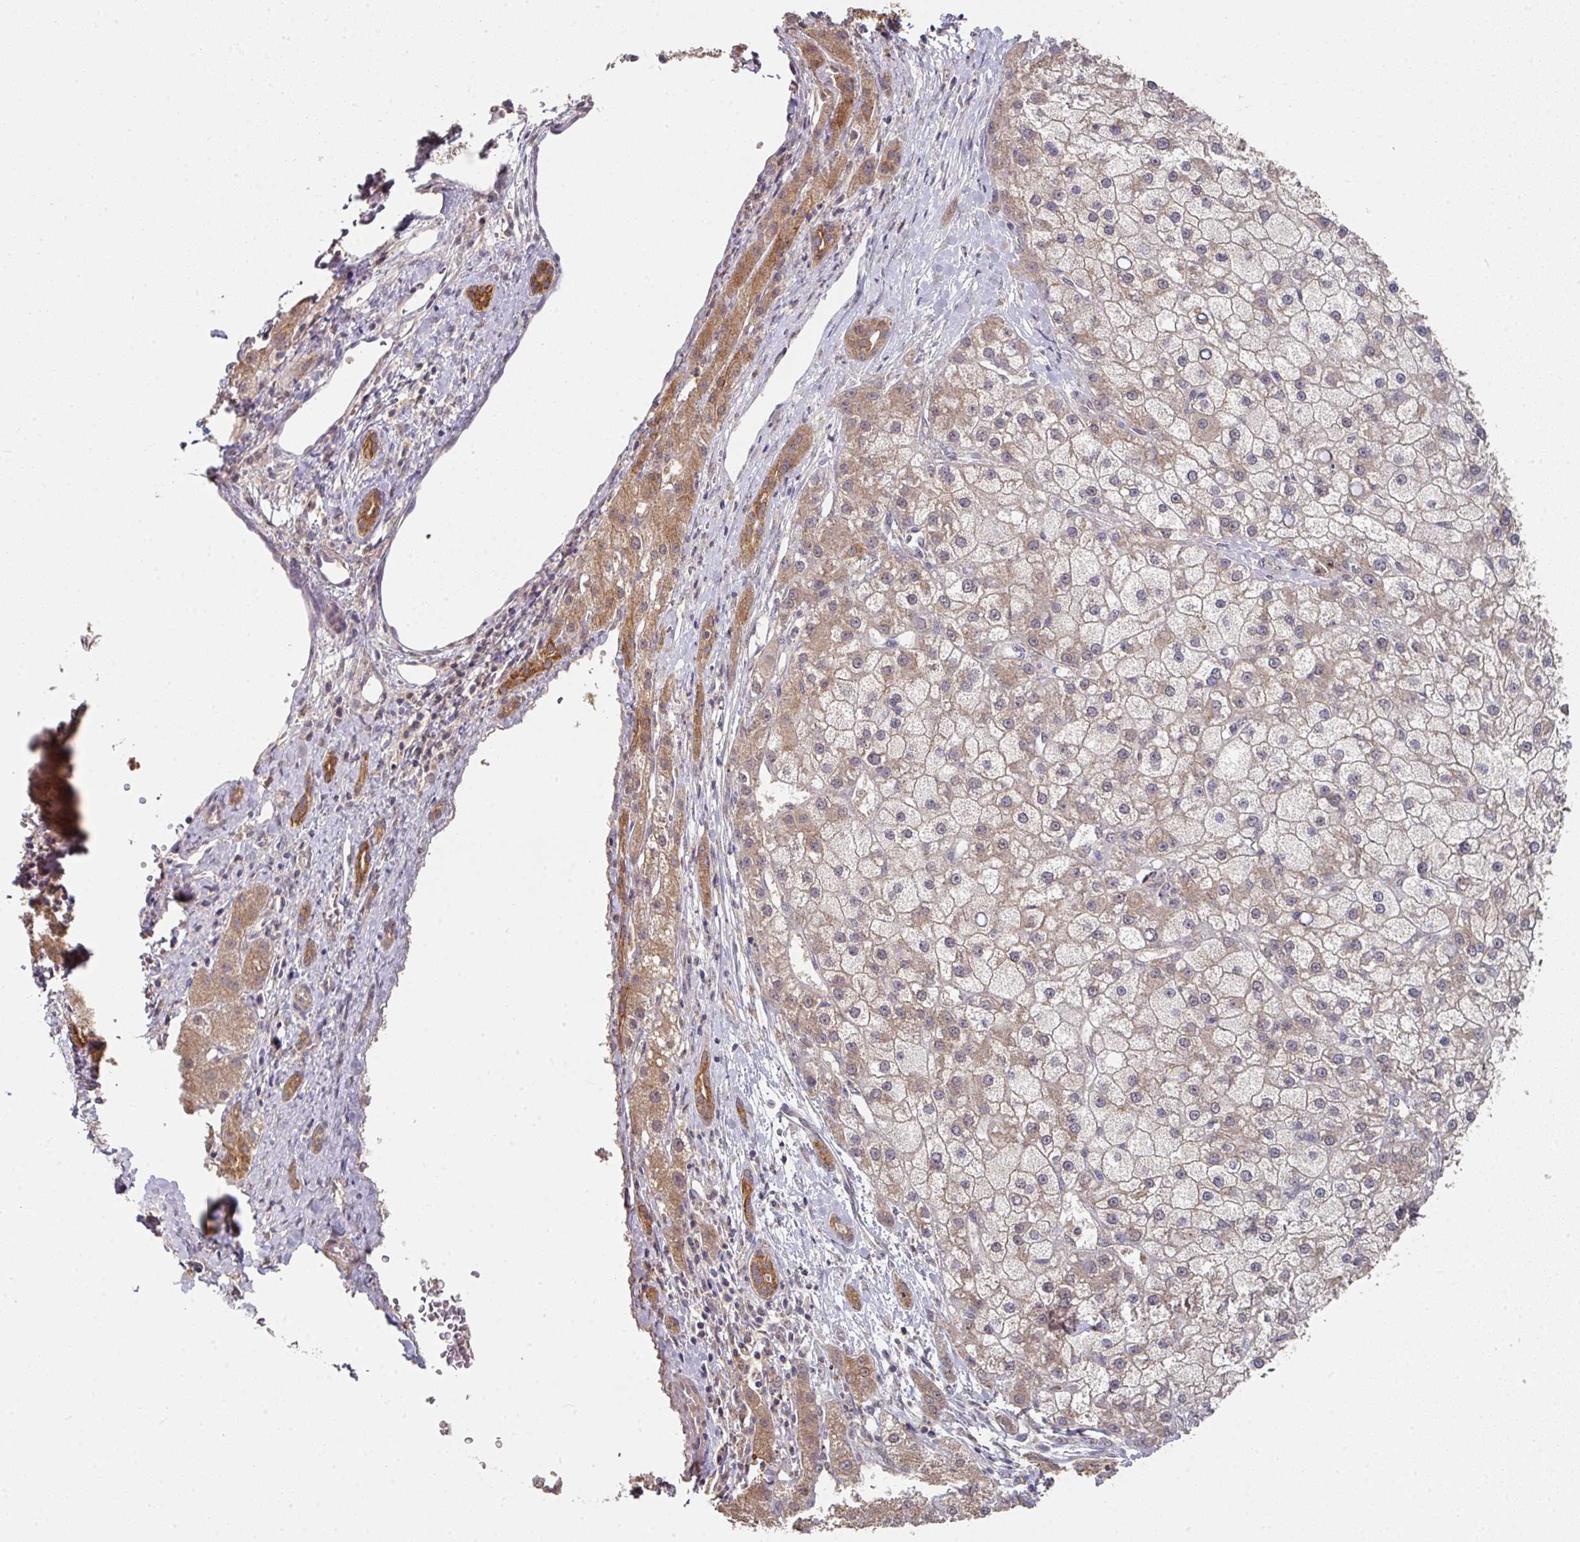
{"staining": {"intensity": "moderate", "quantity": "25%-75%", "location": "cytoplasmic/membranous"}, "tissue": "liver cancer", "cell_type": "Tumor cells", "image_type": "cancer", "snomed": [{"axis": "morphology", "description": "Carcinoma, Hepatocellular, NOS"}, {"axis": "topography", "description": "Liver"}], "caption": "Liver cancer (hepatocellular carcinoma) stained for a protein (brown) displays moderate cytoplasmic/membranous positive expression in about 25%-75% of tumor cells.", "gene": "EXTL3", "patient": {"sex": "male", "age": 67}}